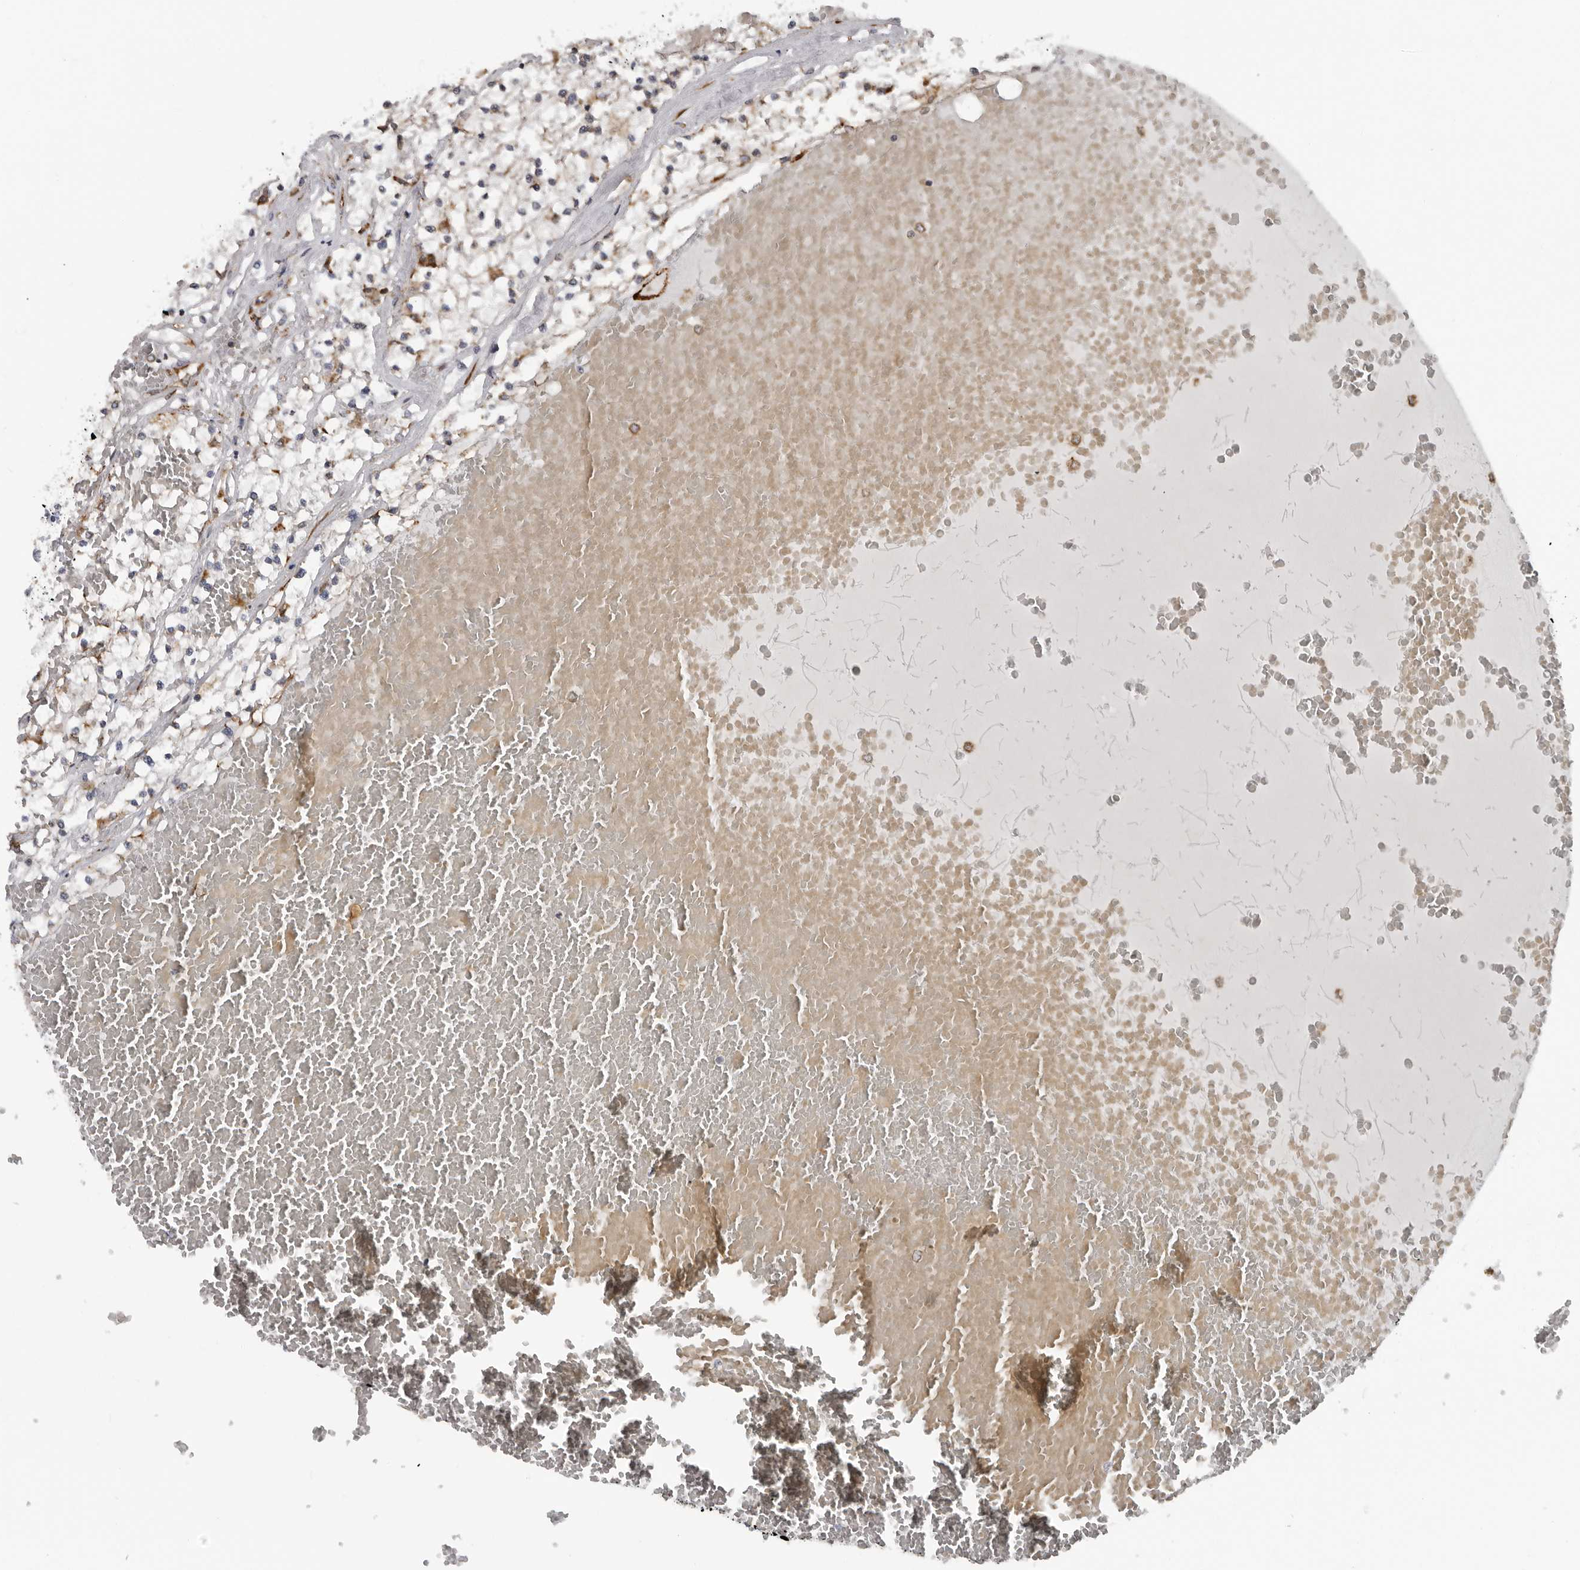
{"staining": {"intensity": "negative", "quantity": "none", "location": "none"}, "tissue": "renal cancer", "cell_type": "Tumor cells", "image_type": "cancer", "snomed": [{"axis": "morphology", "description": "Normal tissue, NOS"}, {"axis": "morphology", "description": "Adenocarcinoma, NOS"}, {"axis": "topography", "description": "Kidney"}], "caption": "Human renal adenocarcinoma stained for a protein using IHC reveals no expression in tumor cells.", "gene": "ALPK2", "patient": {"sex": "male", "age": 68}}